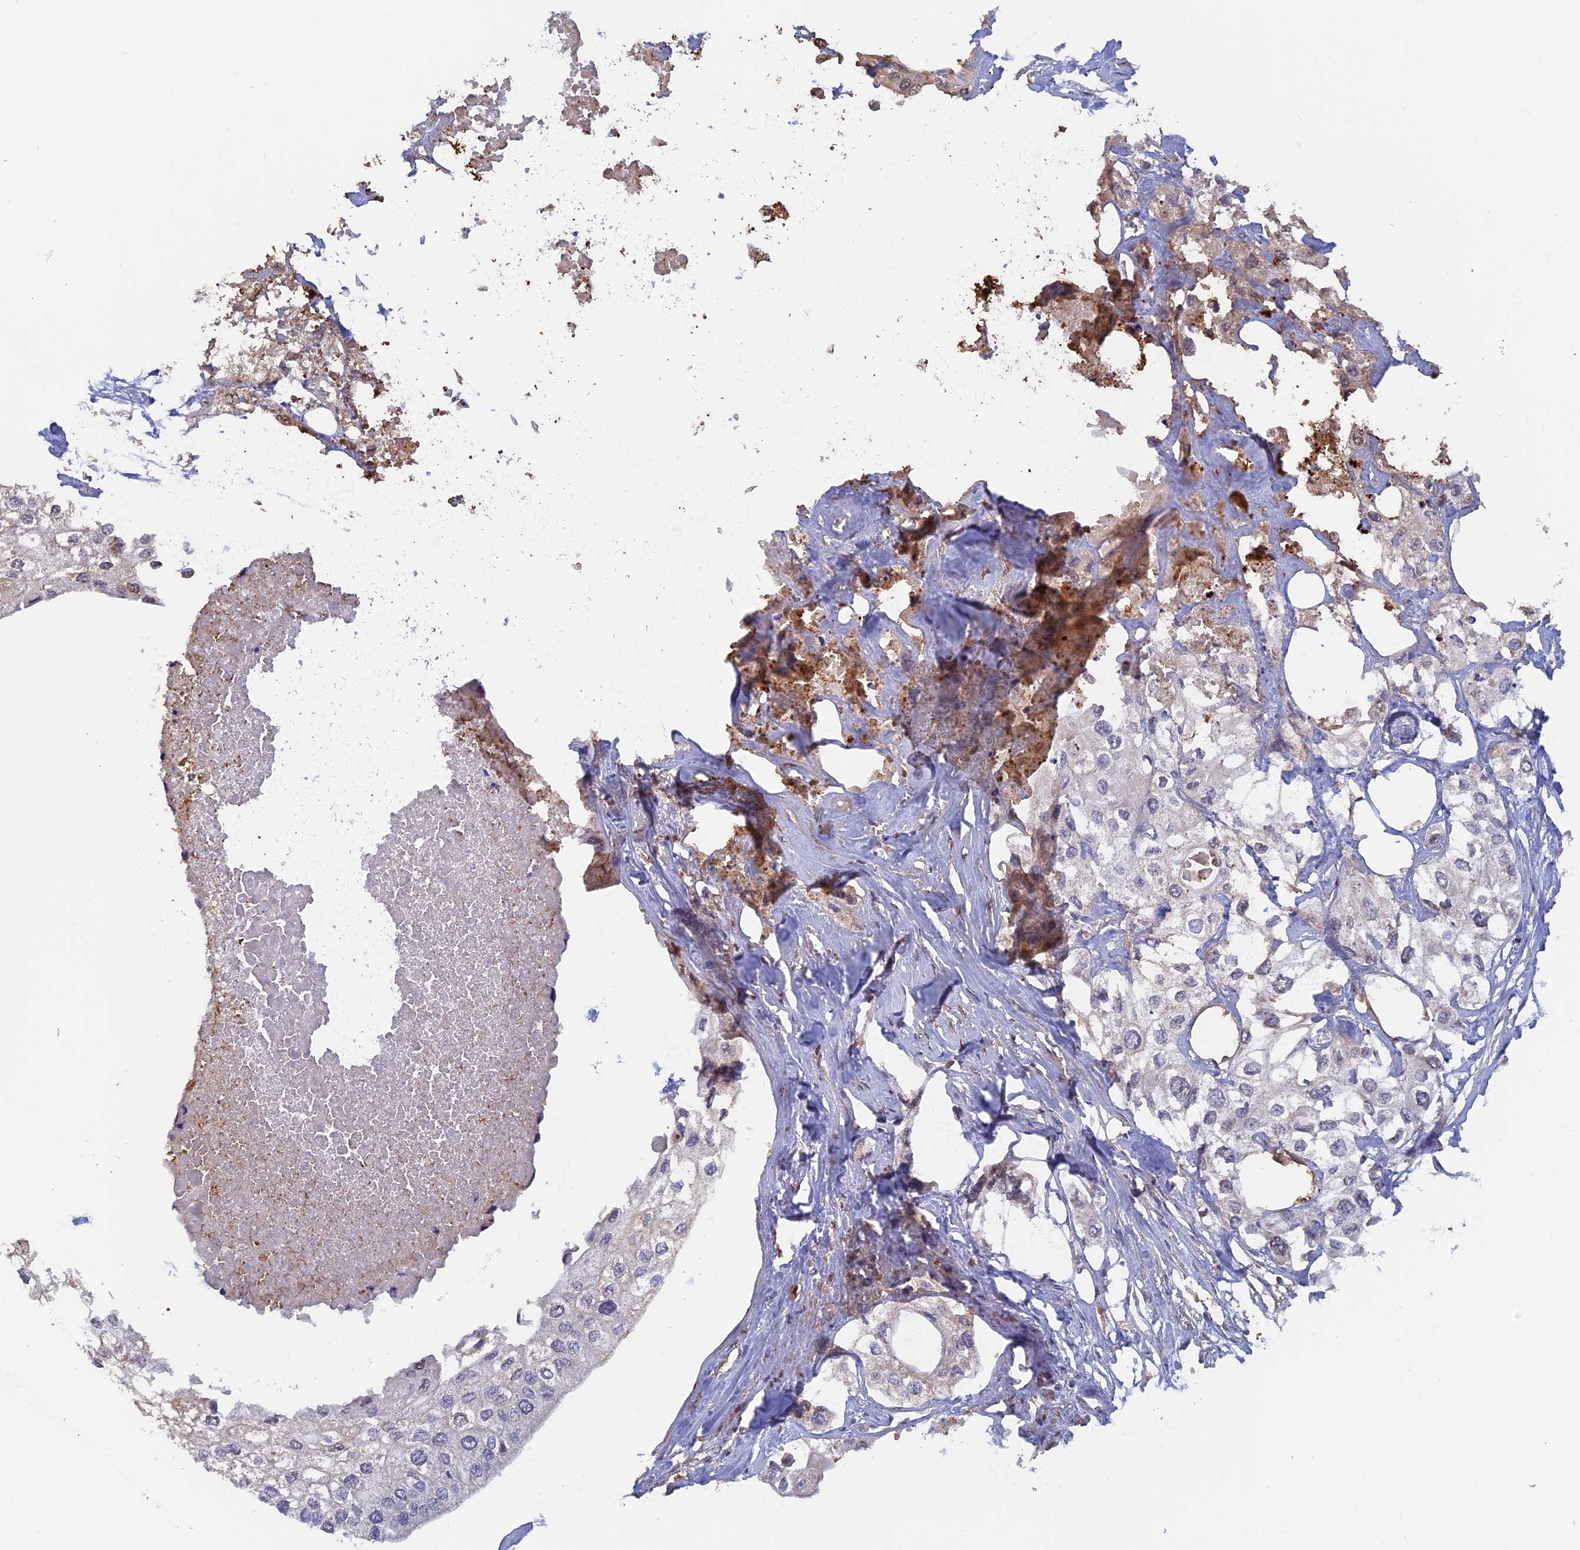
{"staining": {"intensity": "negative", "quantity": "none", "location": "none"}, "tissue": "urothelial cancer", "cell_type": "Tumor cells", "image_type": "cancer", "snomed": [{"axis": "morphology", "description": "Urothelial carcinoma, High grade"}, {"axis": "topography", "description": "Urinary bladder"}], "caption": "The IHC micrograph has no significant expression in tumor cells of high-grade urothelial carcinoma tissue.", "gene": "FAM98C", "patient": {"sex": "male", "age": 64}}